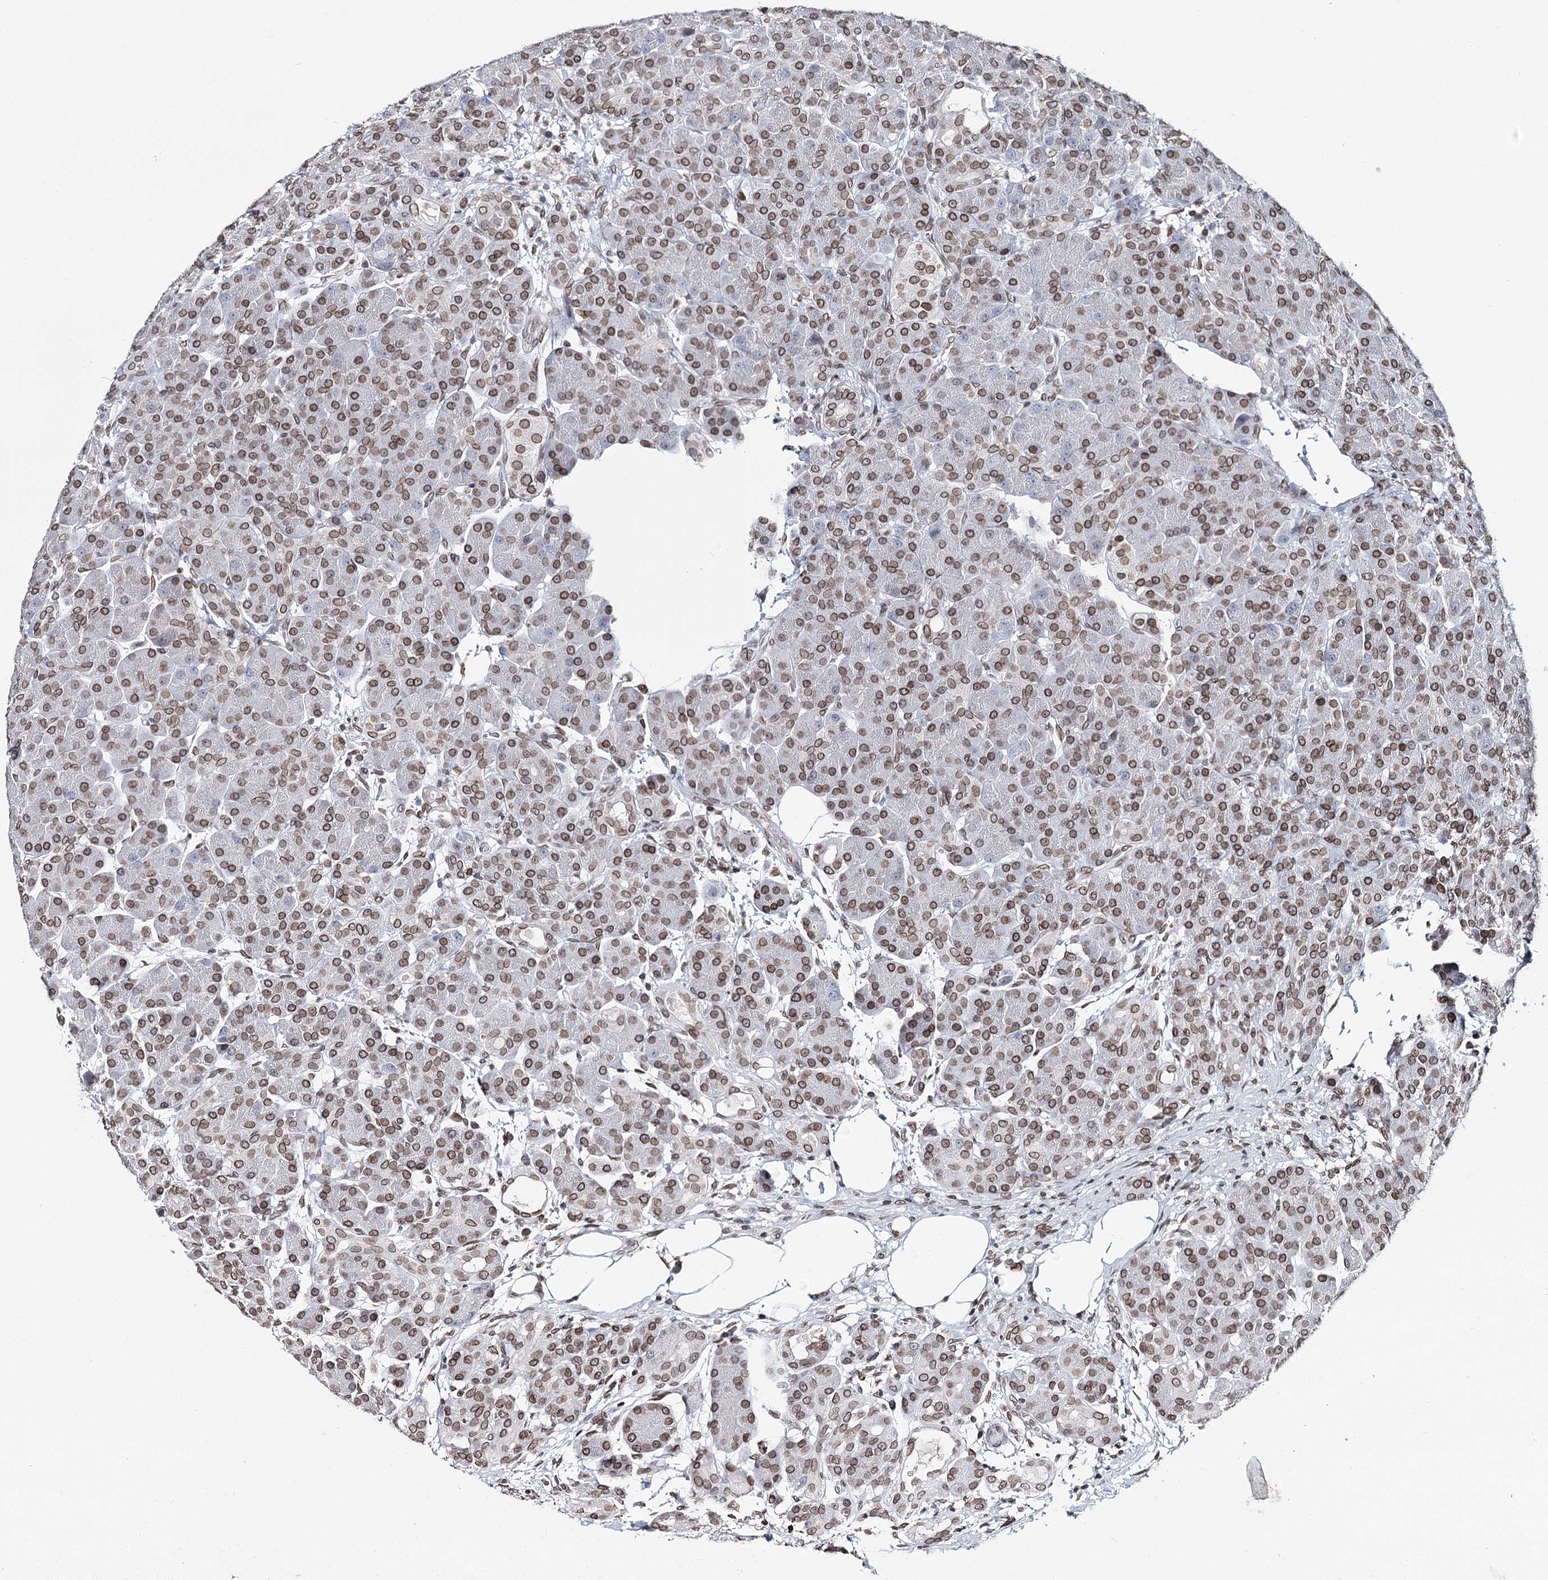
{"staining": {"intensity": "moderate", "quantity": "25%-75%", "location": "cytoplasmic/membranous,nuclear"}, "tissue": "pancreas", "cell_type": "Exocrine glandular cells", "image_type": "normal", "snomed": [{"axis": "morphology", "description": "Normal tissue, NOS"}, {"axis": "topography", "description": "Pancreas"}], "caption": "Human pancreas stained with a brown dye demonstrates moderate cytoplasmic/membranous,nuclear positive positivity in approximately 25%-75% of exocrine glandular cells.", "gene": "KIAA0930", "patient": {"sex": "male", "age": 63}}